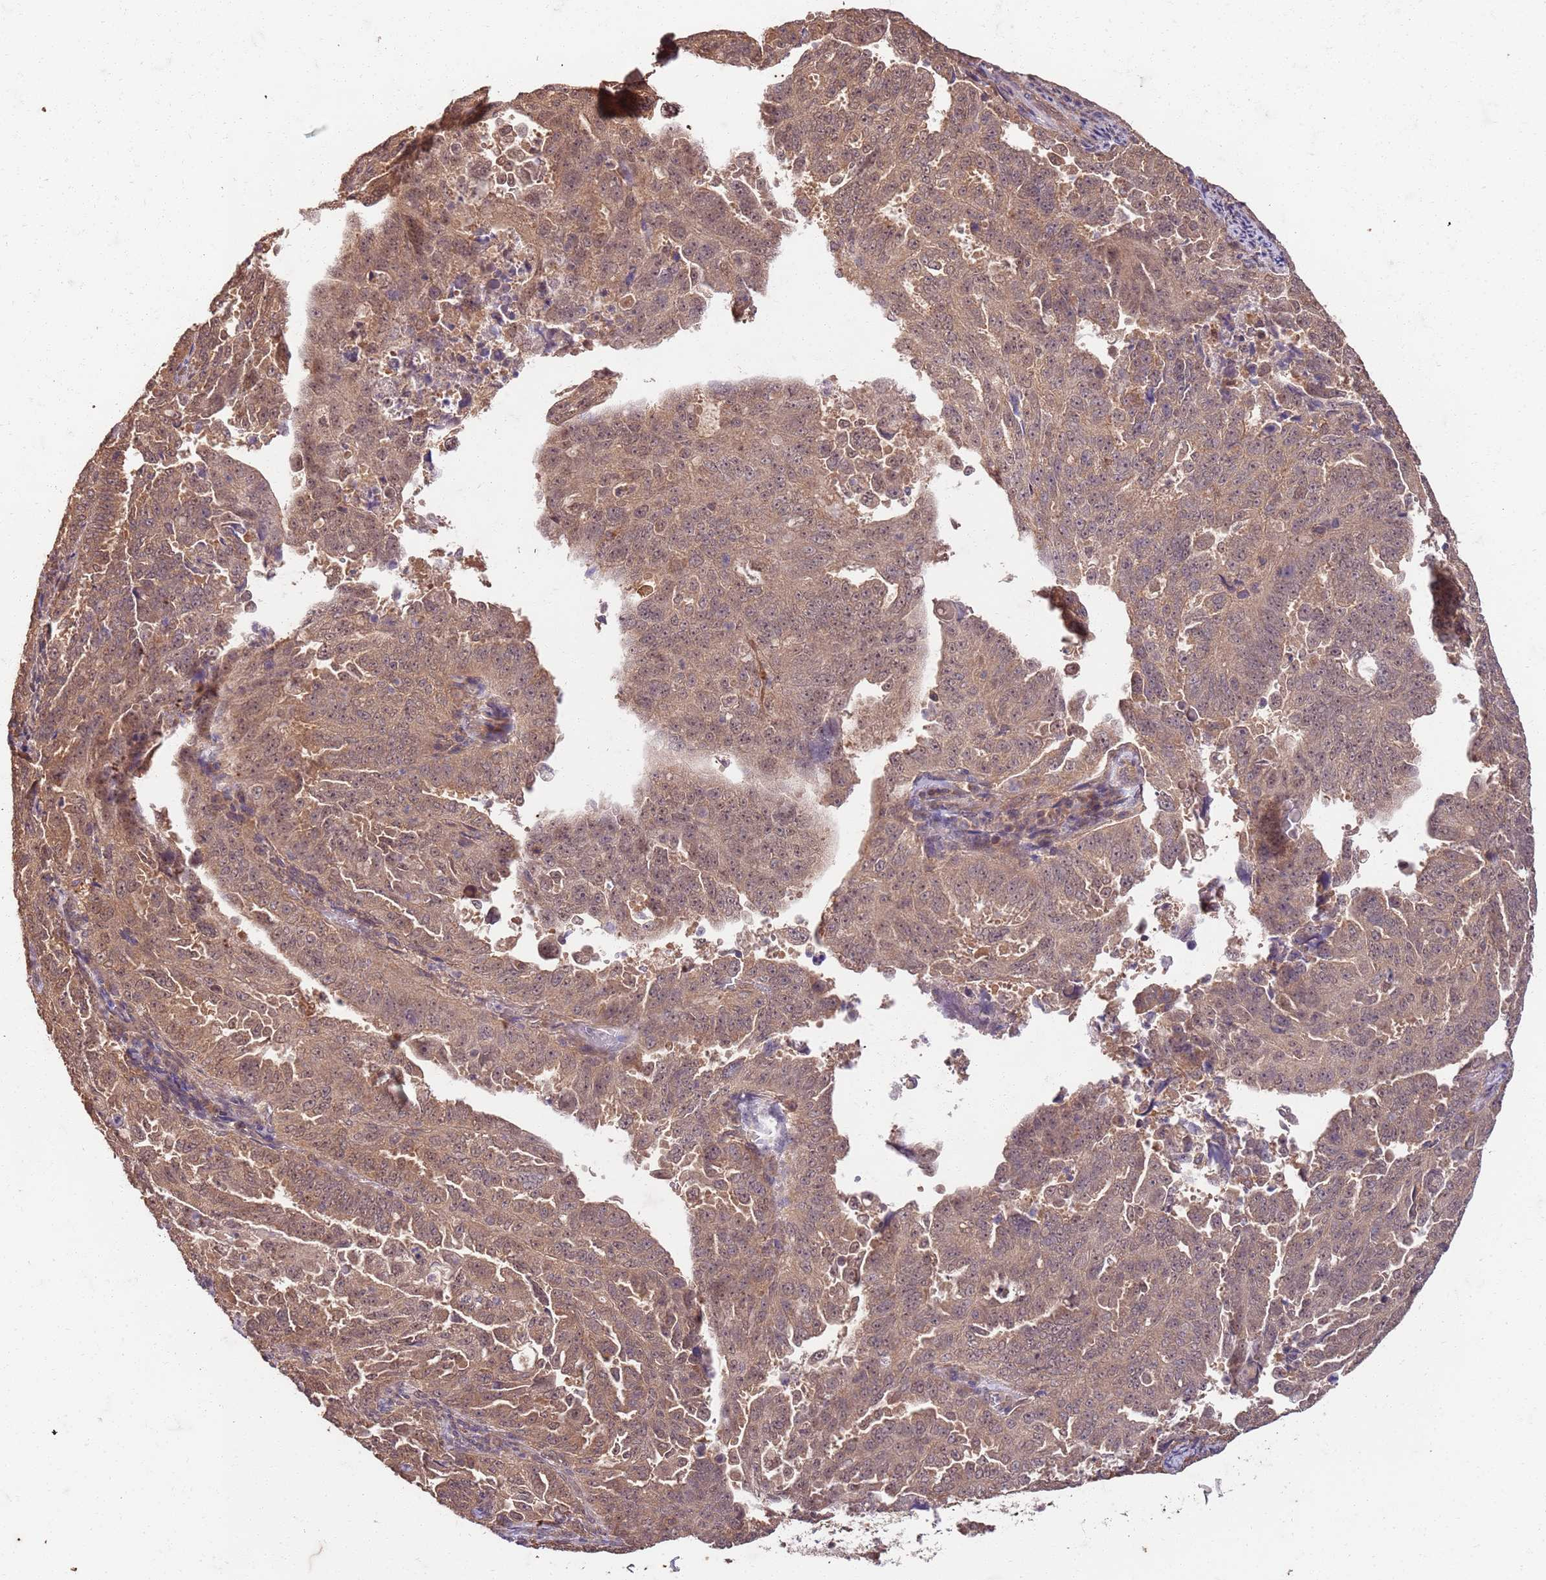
{"staining": {"intensity": "moderate", "quantity": ">75%", "location": "cytoplasmic/membranous,nuclear"}, "tissue": "endometrial cancer", "cell_type": "Tumor cells", "image_type": "cancer", "snomed": [{"axis": "morphology", "description": "Adenocarcinoma, NOS"}, {"axis": "topography", "description": "Endometrium"}], "caption": "Human endometrial cancer (adenocarcinoma) stained with a brown dye exhibits moderate cytoplasmic/membranous and nuclear positive staining in approximately >75% of tumor cells.", "gene": "UBE3A", "patient": {"sex": "female", "age": 65}}